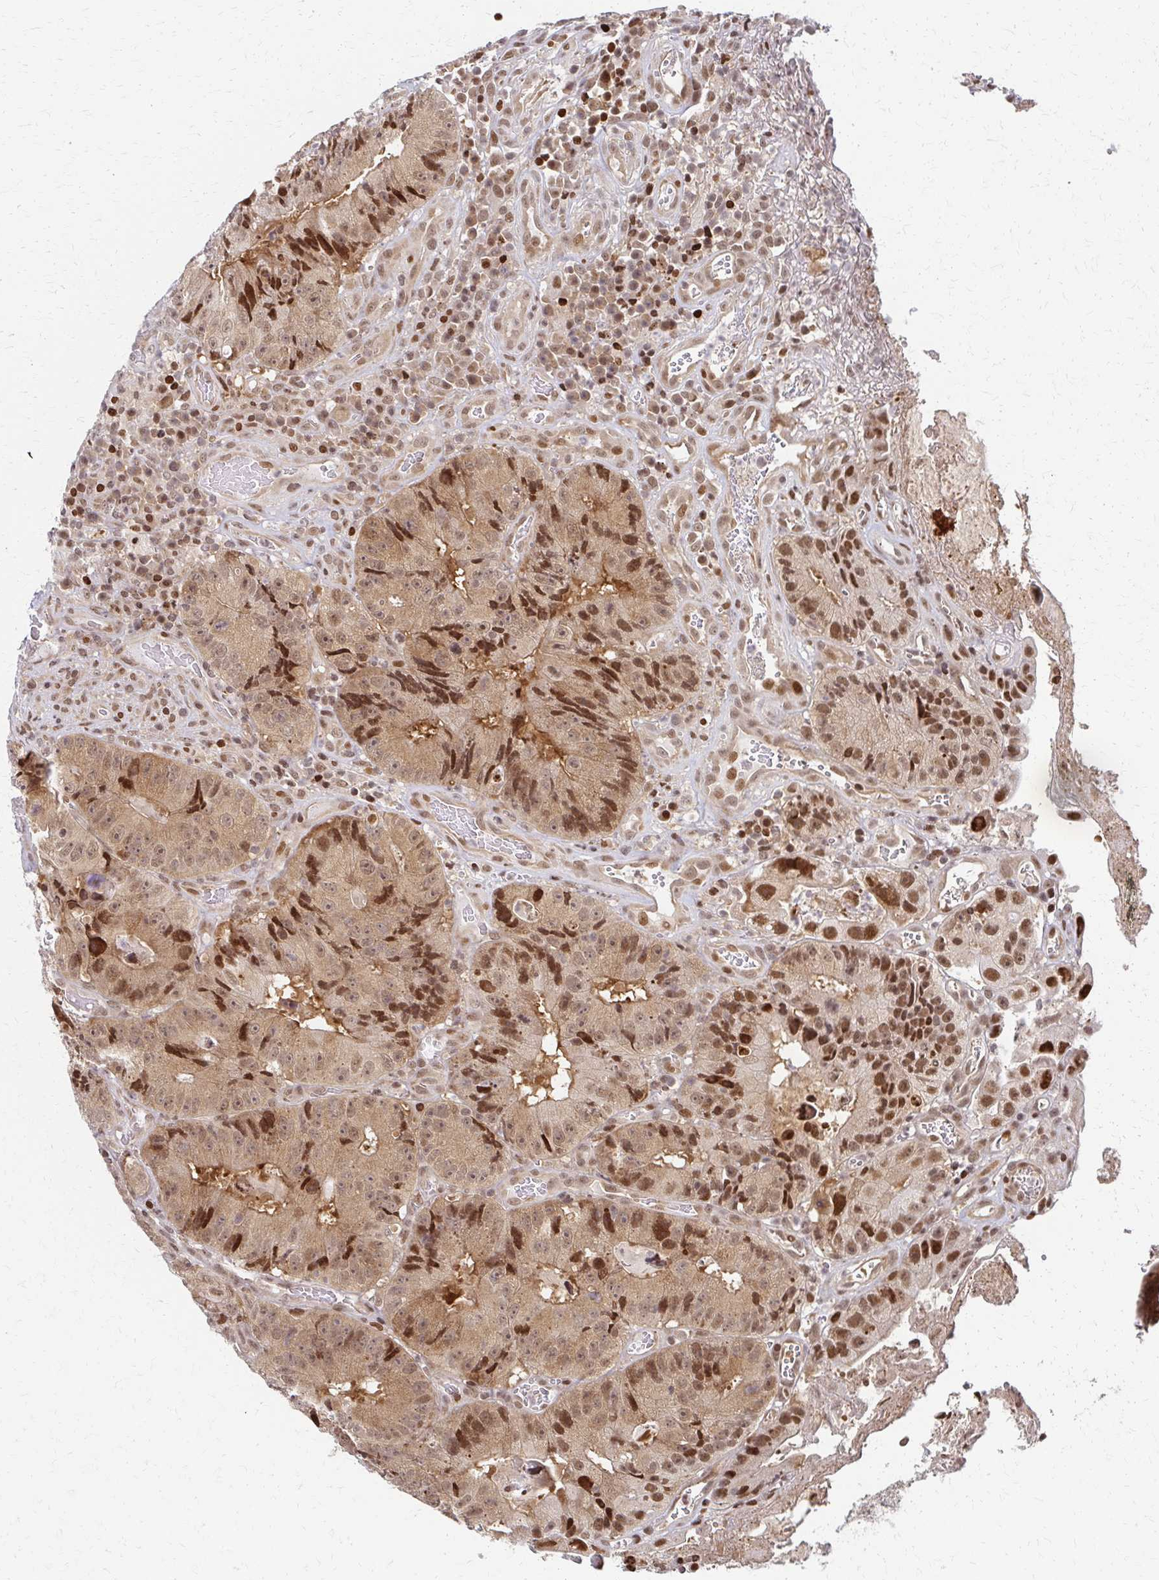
{"staining": {"intensity": "moderate", "quantity": "25%-75%", "location": "cytoplasmic/membranous,nuclear"}, "tissue": "colorectal cancer", "cell_type": "Tumor cells", "image_type": "cancer", "snomed": [{"axis": "morphology", "description": "Adenocarcinoma, NOS"}, {"axis": "topography", "description": "Colon"}], "caption": "Protein expression analysis of colorectal cancer (adenocarcinoma) exhibits moderate cytoplasmic/membranous and nuclear expression in approximately 25%-75% of tumor cells. The staining is performed using DAB brown chromogen to label protein expression. The nuclei are counter-stained blue using hematoxylin.", "gene": "PSMD7", "patient": {"sex": "female", "age": 86}}